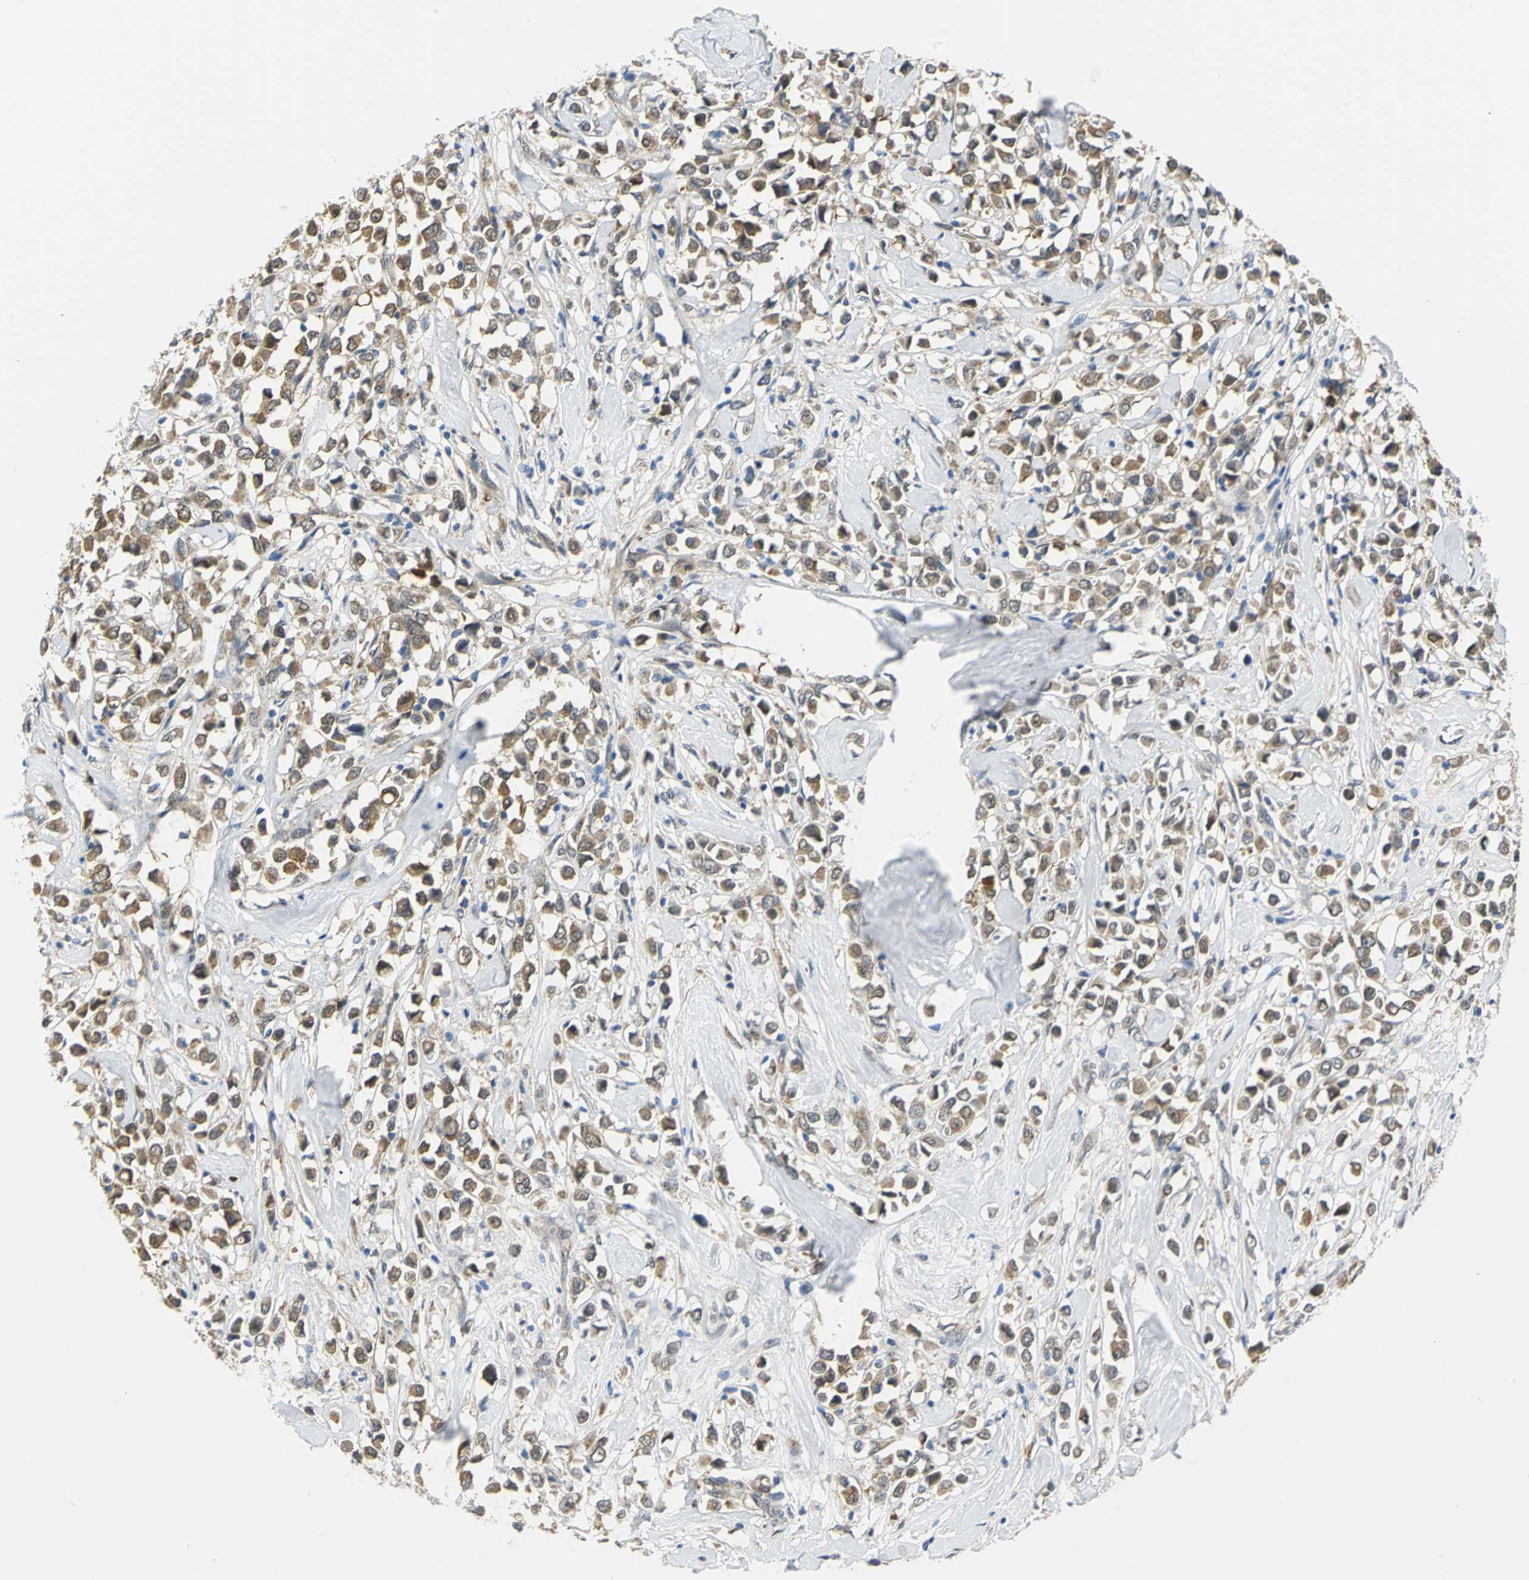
{"staining": {"intensity": "moderate", "quantity": ">75%", "location": "cytoplasmic/membranous"}, "tissue": "breast cancer", "cell_type": "Tumor cells", "image_type": "cancer", "snomed": [{"axis": "morphology", "description": "Duct carcinoma"}, {"axis": "topography", "description": "Breast"}], "caption": "A brown stain highlights moderate cytoplasmic/membranous expression of a protein in human breast cancer tumor cells.", "gene": "PGM3", "patient": {"sex": "female", "age": 61}}